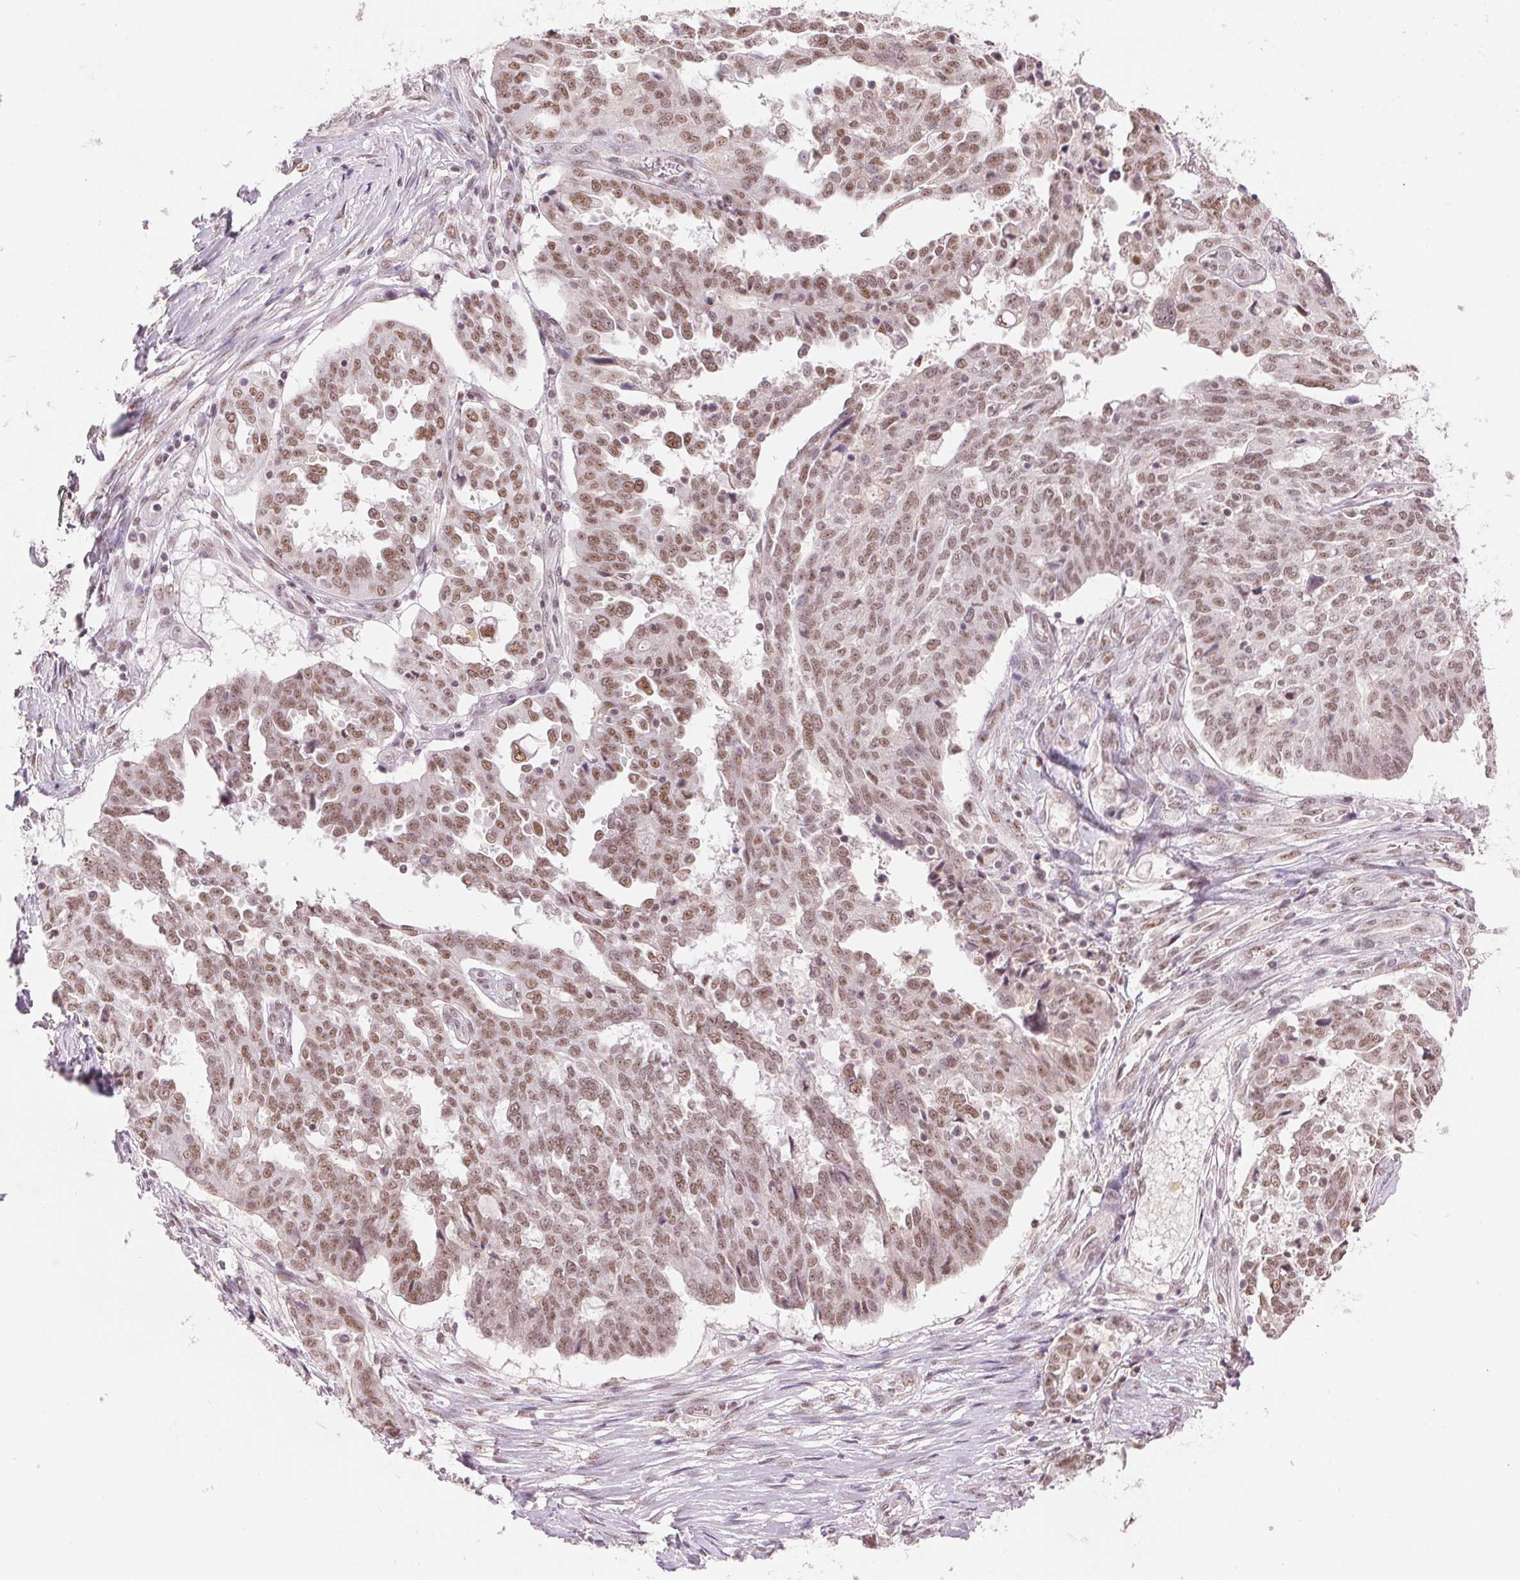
{"staining": {"intensity": "moderate", "quantity": ">75%", "location": "nuclear"}, "tissue": "ovarian cancer", "cell_type": "Tumor cells", "image_type": "cancer", "snomed": [{"axis": "morphology", "description": "Cystadenocarcinoma, serous, NOS"}, {"axis": "topography", "description": "Ovary"}], "caption": "Human ovarian cancer stained for a protein (brown) shows moderate nuclear positive positivity in about >75% of tumor cells.", "gene": "RPRD1B", "patient": {"sex": "female", "age": 67}}